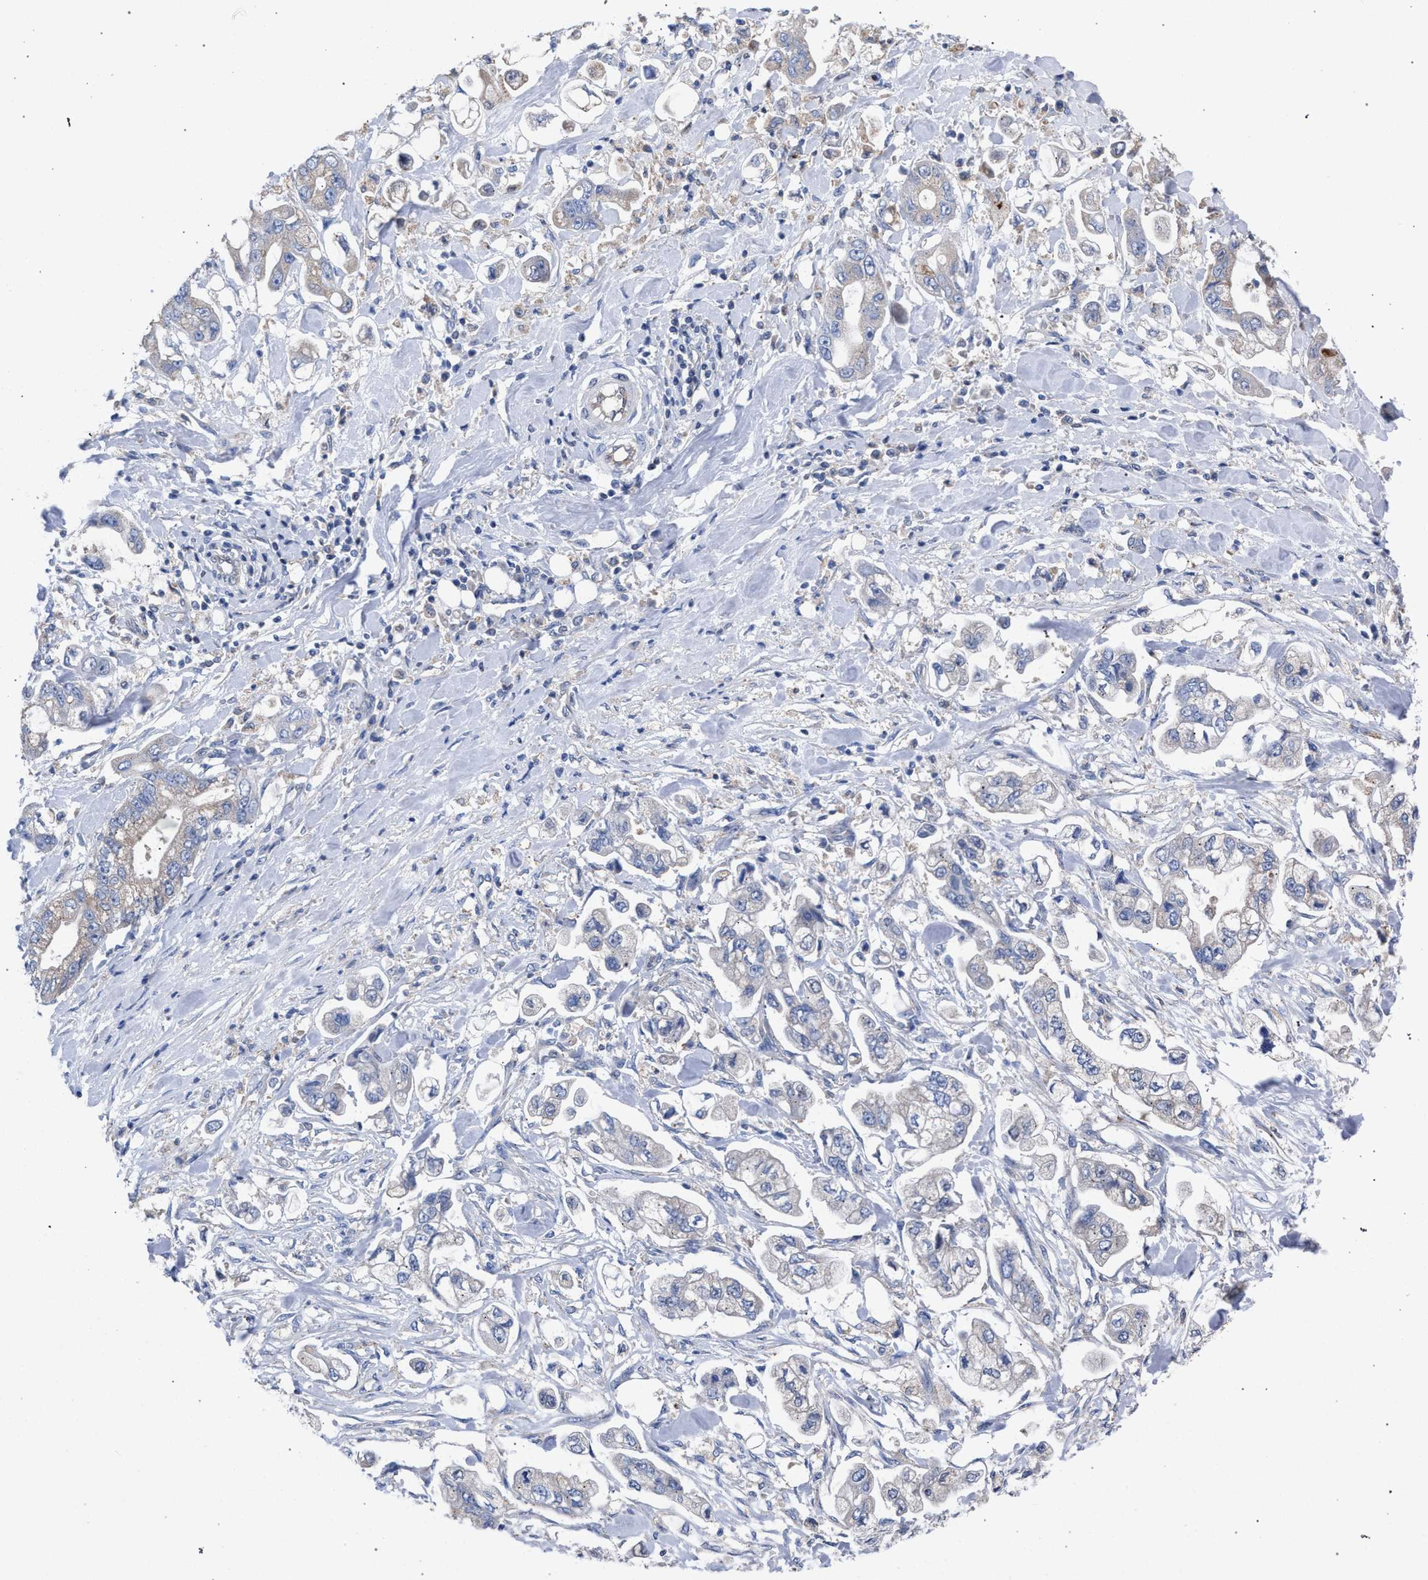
{"staining": {"intensity": "weak", "quantity": "<25%", "location": "cytoplasmic/membranous"}, "tissue": "stomach cancer", "cell_type": "Tumor cells", "image_type": "cancer", "snomed": [{"axis": "morphology", "description": "Normal tissue, NOS"}, {"axis": "morphology", "description": "Adenocarcinoma, NOS"}, {"axis": "topography", "description": "Stomach"}], "caption": "High power microscopy histopathology image of an immunohistochemistry (IHC) histopathology image of stomach adenocarcinoma, revealing no significant expression in tumor cells.", "gene": "GMPR", "patient": {"sex": "male", "age": 62}}